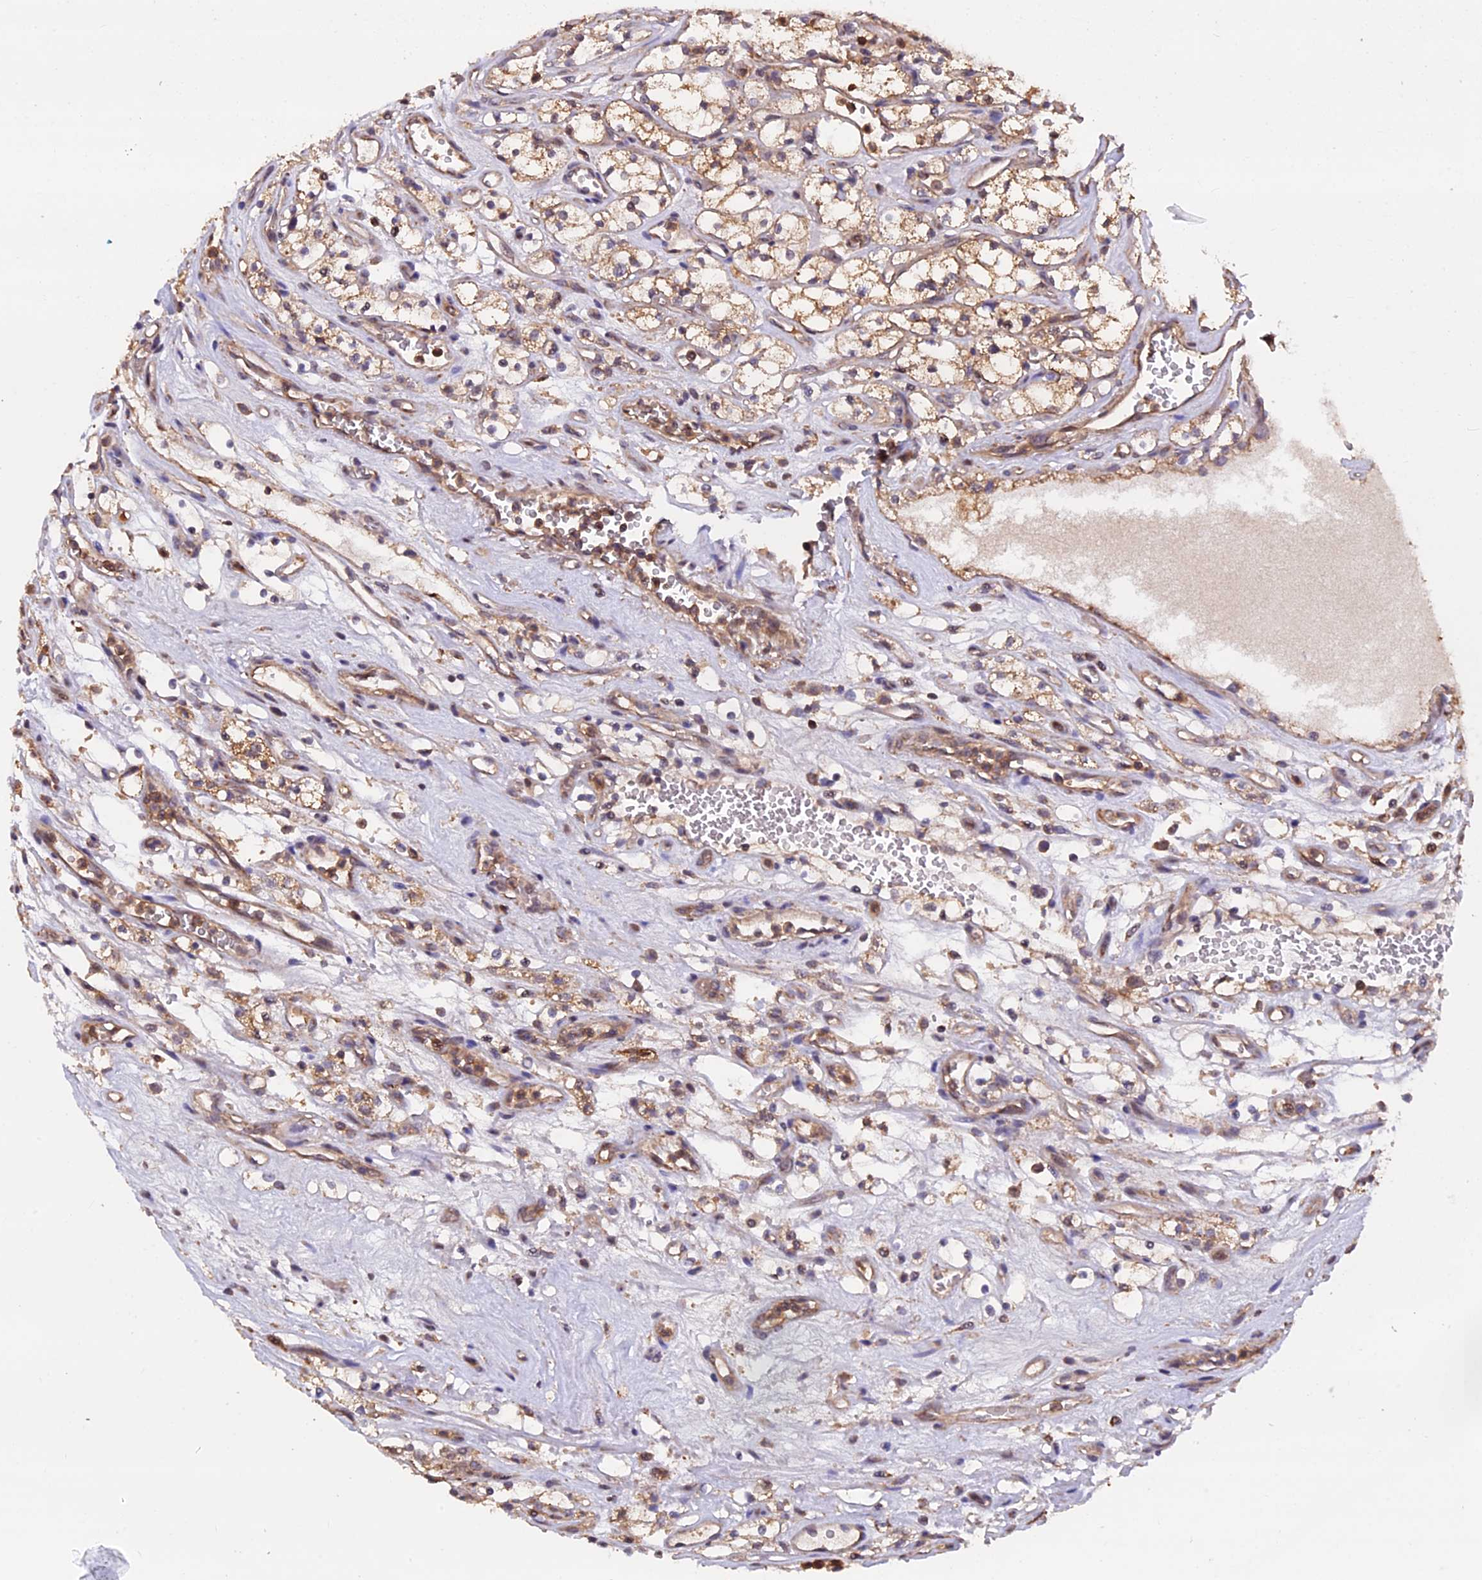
{"staining": {"intensity": "weak", "quantity": ">75%", "location": "cytoplasmic/membranous"}, "tissue": "renal cancer", "cell_type": "Tumor cells", "image_type": "cancer", "snomed": [{"axis": "morphology", "description": "Adenocarcinoma, NOS"}, {"axis": "topography", "description": "Kidney"}], "caption": "Immunohistochemical staining of human renal cancer (adenocarcinoma) reveals low levels of weak cytoplasmic/membranous expression in about >75% of tumor cells.", "gene": "PKD2L2", "patient": {"sex": "female", "age": 69}}